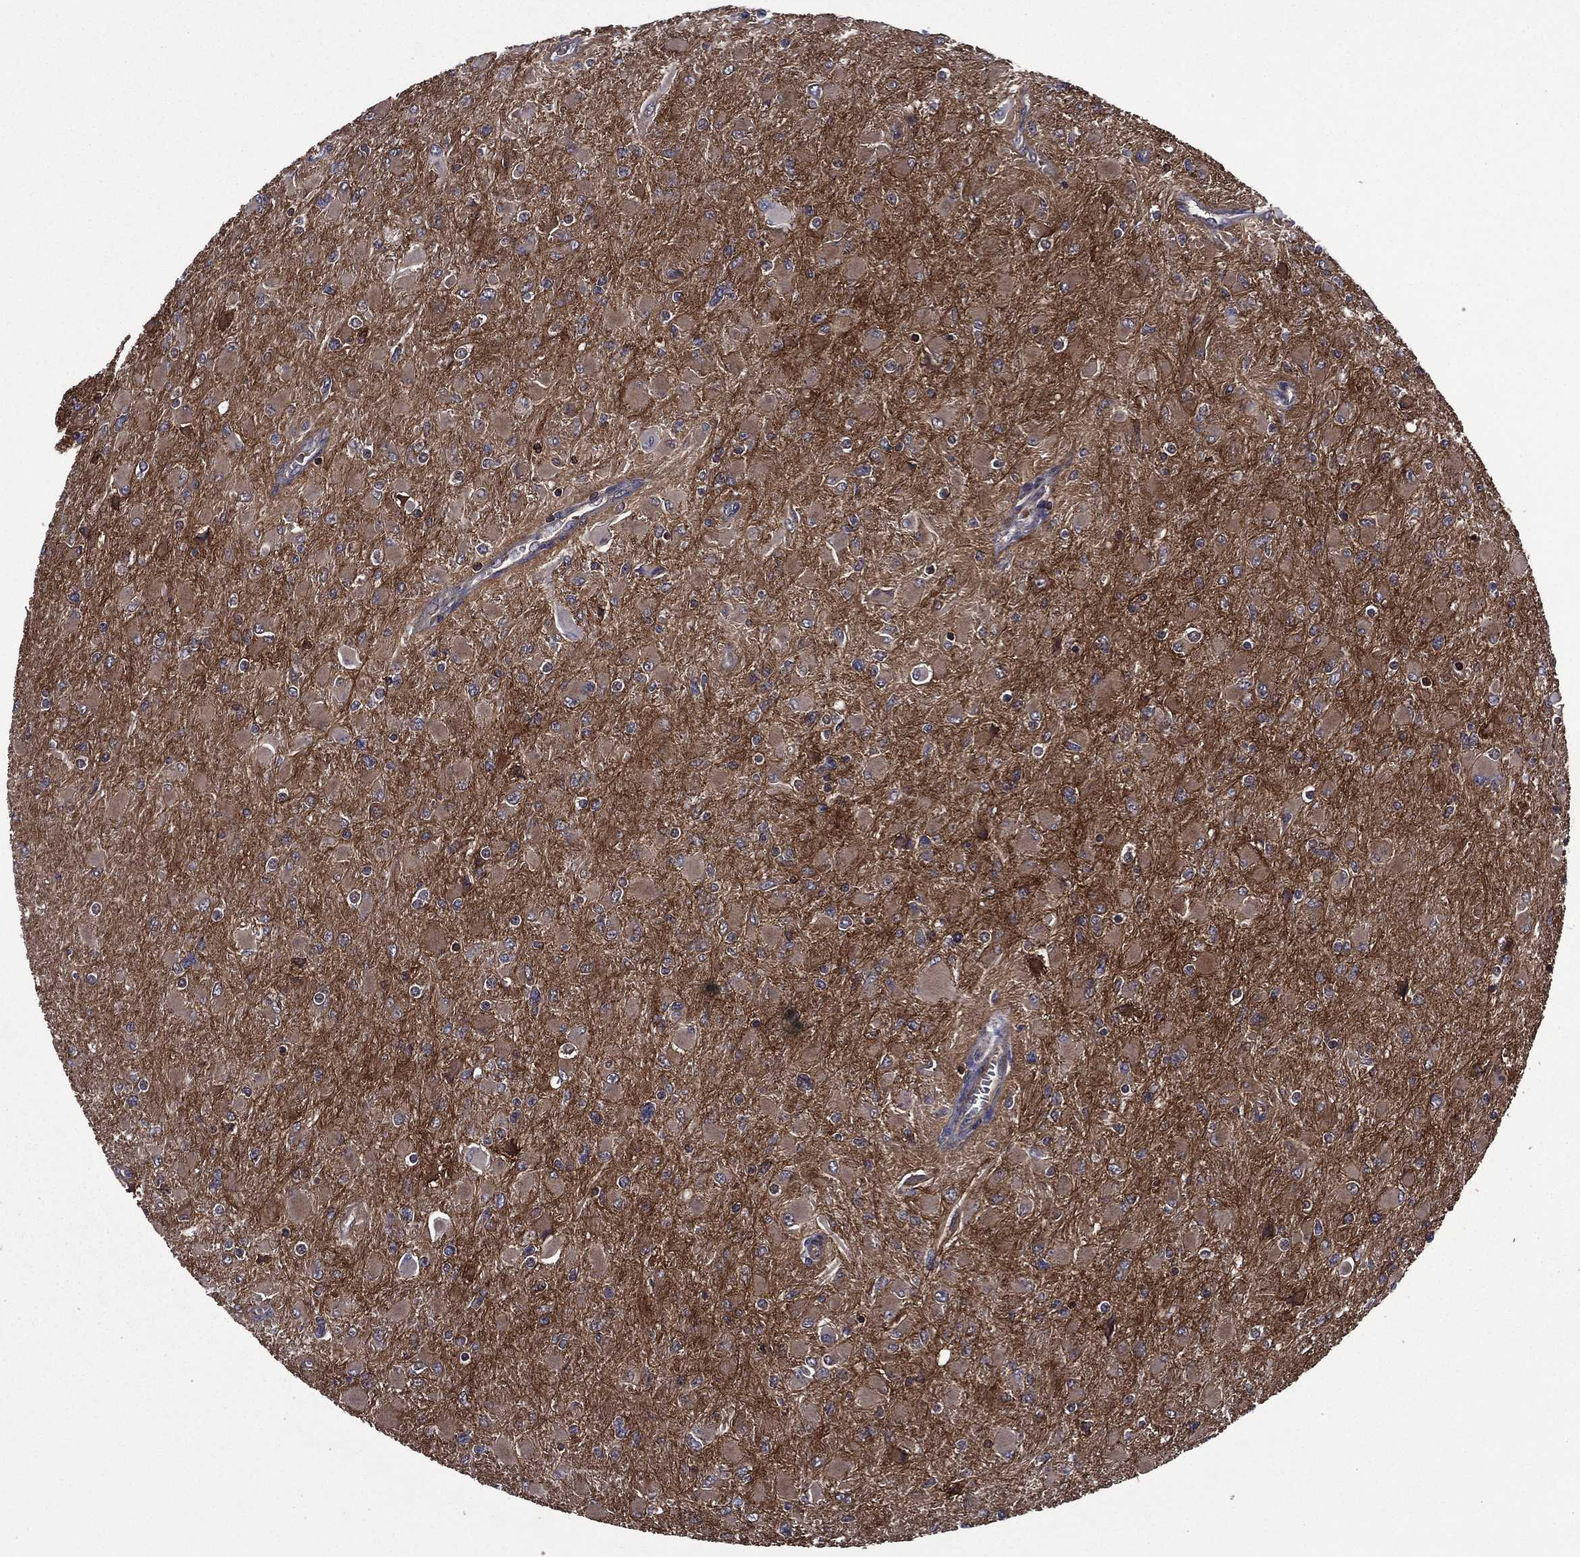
{"staining": {"intensity": "moderate", "quantity": "<25%", "location": "cytoplasmic/membranous"}, "tissue": "glioma", "cell_type": "Tumor cells", "image_type": "cancer", "snomed": [{"axis": "morphology", "description": "Glioma, malignant, High grade"}, {"axis": "topography", "description": "Cerebral cortex"}], "caption": "DAB (3,3'-diaminobenzidine) immunohistochemical staining of malignant glioma (high-grade) shows moderate cytoplasmic/membranous protein expression in about <25% of tumor cells.", "gene": "PLPP3", "patient": {"sex": "female", "age": 36}}